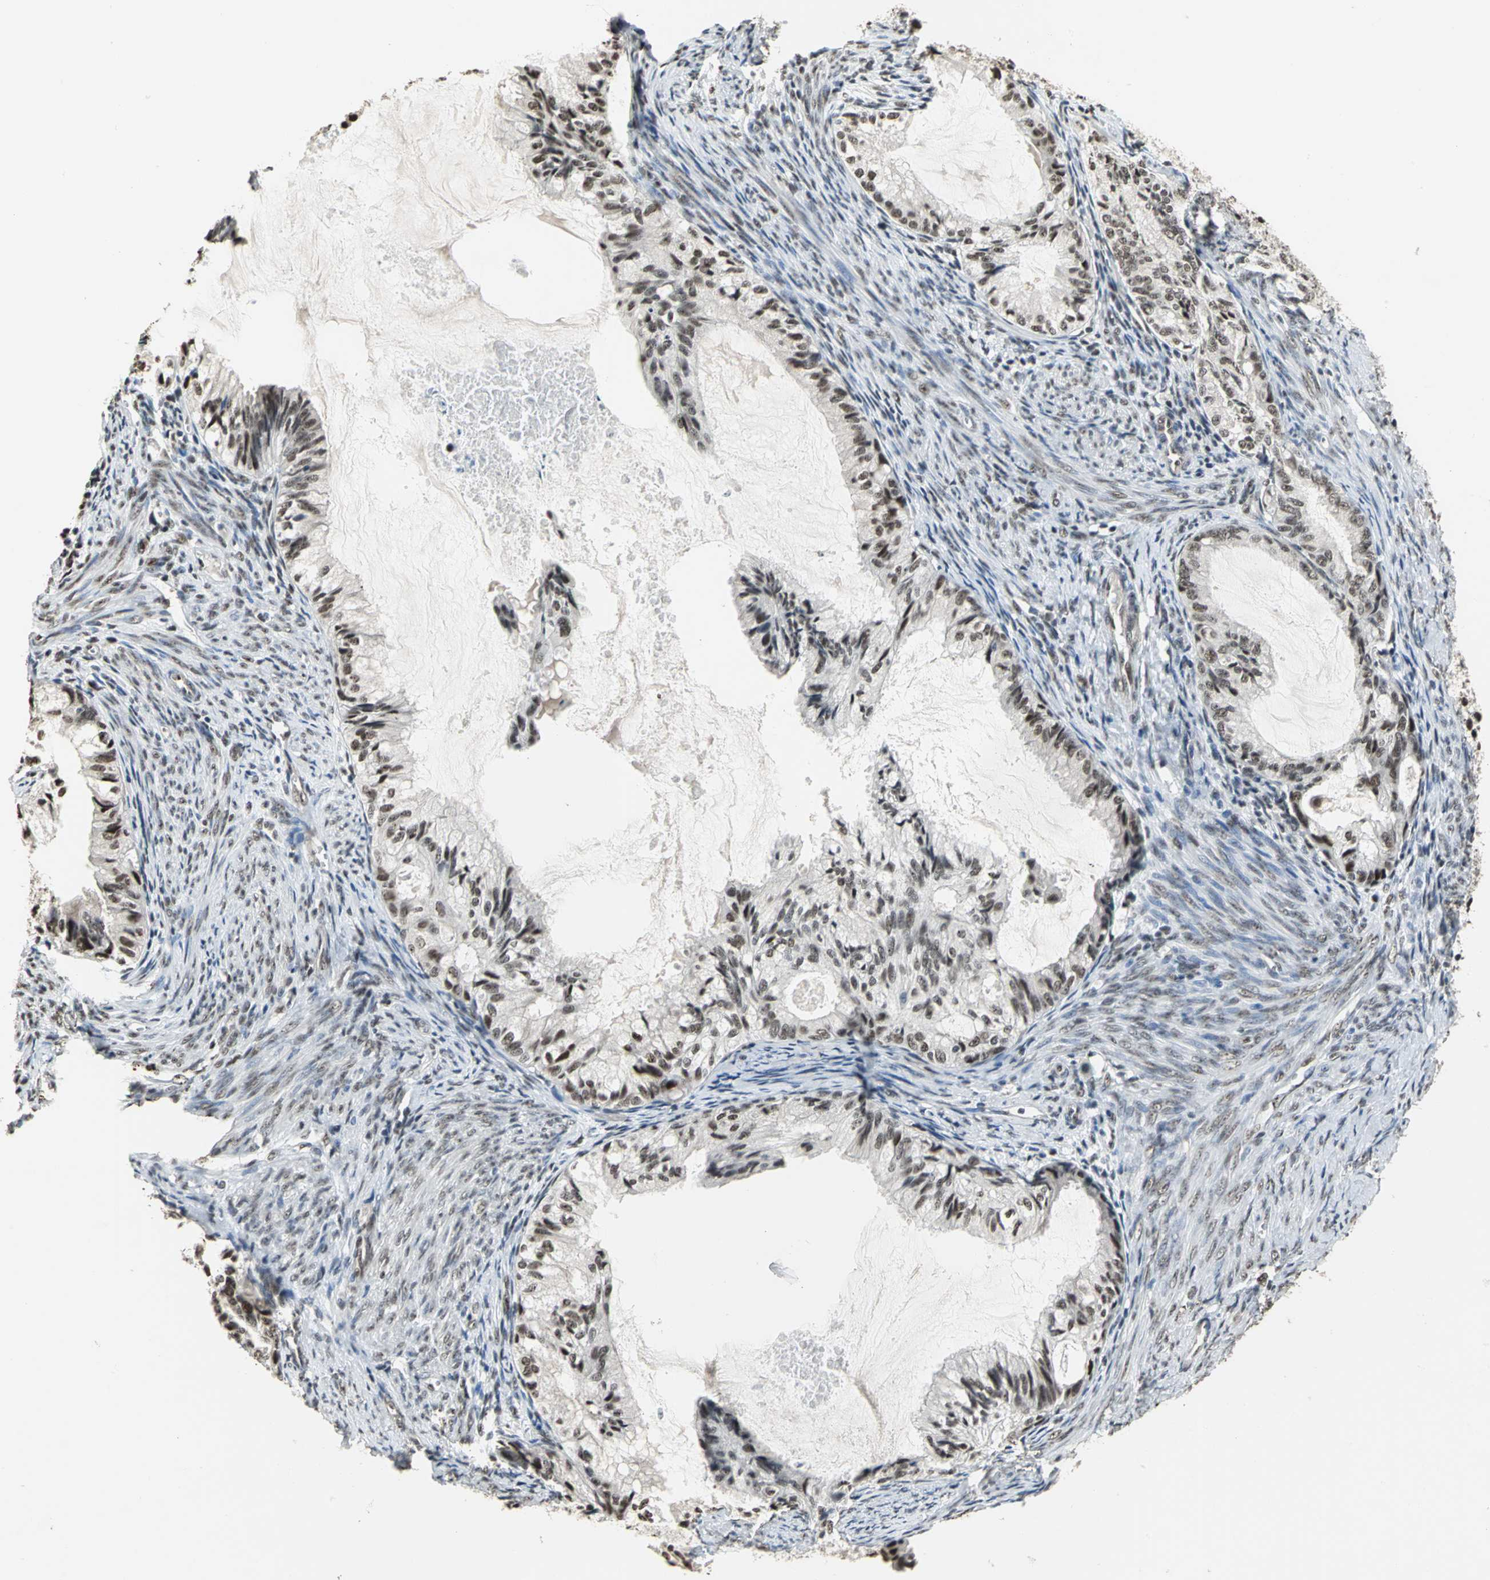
{"staining": {"intensity": "strong", "quantity": ">75%", "location": "nuclear"}, "tissue": "cervical cancer", "cell_type": "Tumor cells", "image_type": "cancer", "snomed": [{"axis": "morphology", "description": "Normal tissue, NOS"}, {"axis": "morphology", "description": "Adenocarcinoma, NOS"}, {"axis": "topography", "description": "Cervix"}, {"axis": "topography", "description": "Endometrium"}], "caption": "Strong nuclear expression for a protein is appreciated in about >75% of tumor cells of cervical cancer using IHC.", "gene": "CCDC88C", "patient": {"sex": "female", "age": 86}}